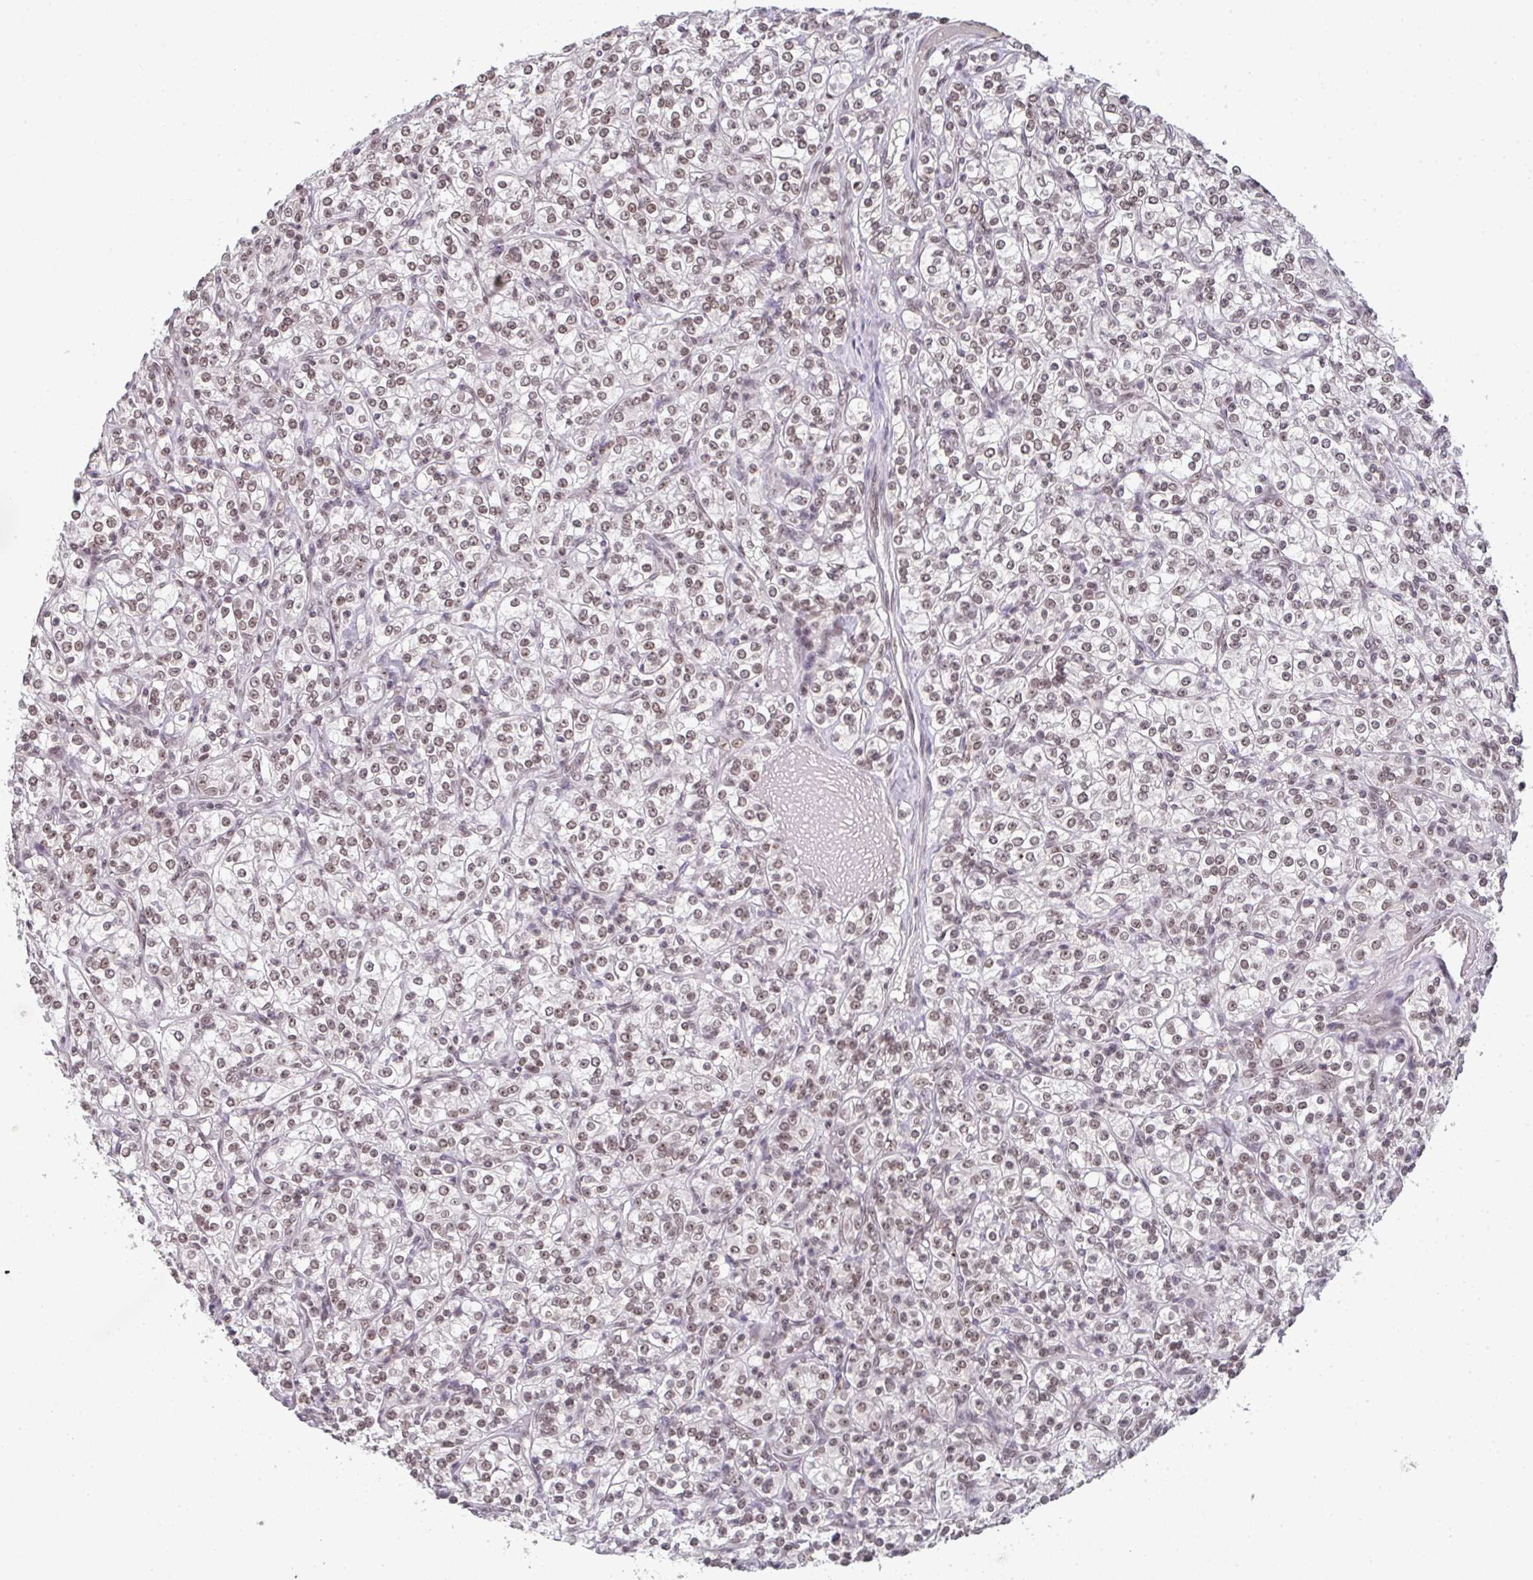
{"staining": {"intensity": "moderate", "quantity": ">75%", "location": "nuclear"}, "tissue": "renal cancer", "cell_type": "Tumor cells", "image_type": "cancer", "snomed": [{"axis": "morphology", "description": "Adenocarcinoma, NOS"}, {"axis": "topography", "description": "Kidney"}], "caption": "This micrograph exhibits immunohistochemistry staining of renal cancer, with medium moderate nuclear positivity in approximately >75% of tumor cells.", "gene": "DKC1", "patient": {"sex": "male", "age": 77}}